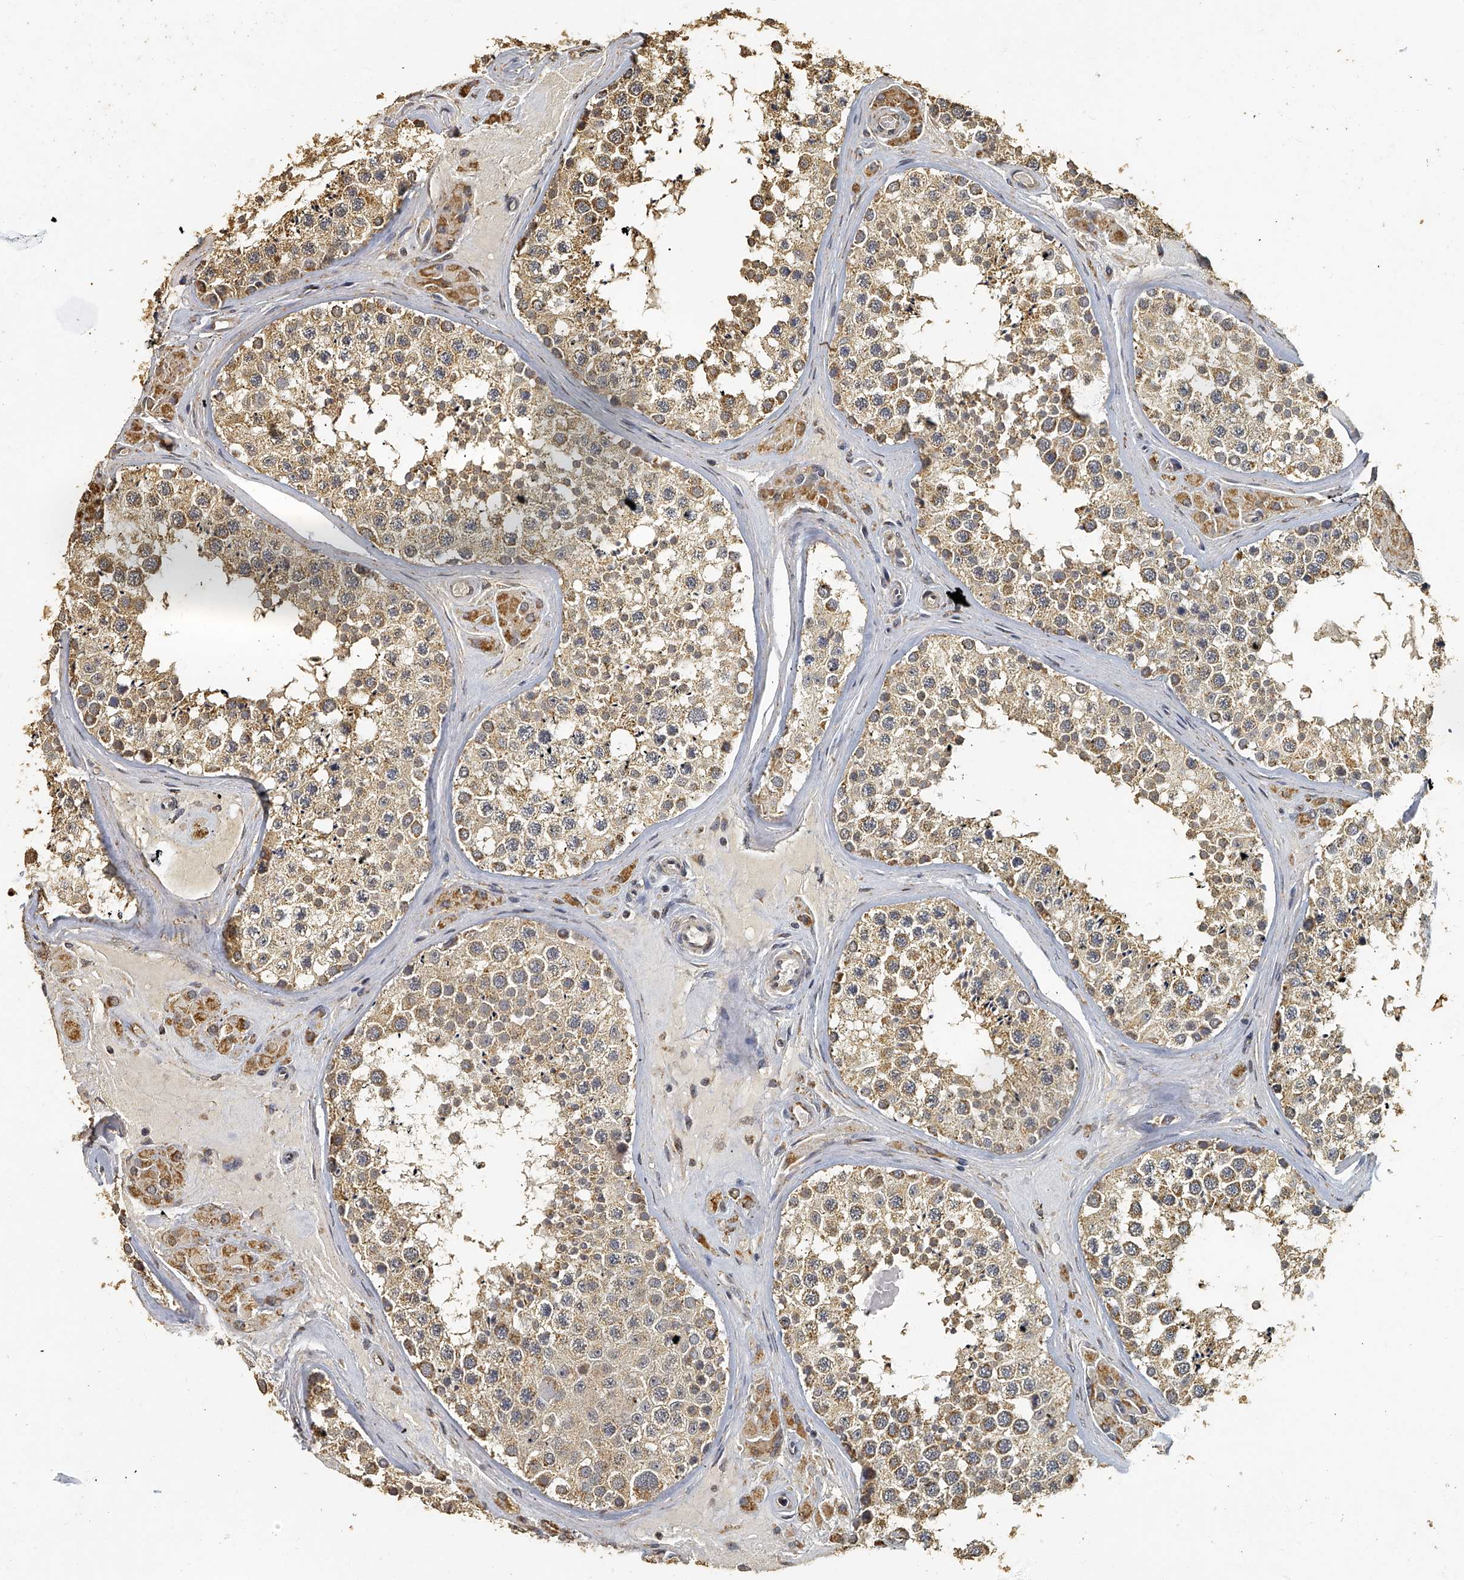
{"staining": {"intensity": "moderate", "quantity": ">75%", "location": "cytoplasmic/membranous"}, "tissue": "testis", "cell_type": "Cells in seminiferous ducts", "image_type": "normal", "snomed": [{"axis": "morphology", "description": "Normal tissue, NOS"}, {"axis": "topography", "description": "Testis"}], "caption": "Protein expression analysis of unremarkable testis displays moderate cytoplasmic/membranous positivity in about >75% of cells in seminiferous ducts. The protein is stained brown, and the nuclei are stained in blue (DAB IHC with brightfield microscopy, high magnification).", "gene": "MRPL28", "patient": {"sex": "male", "age": 46}}